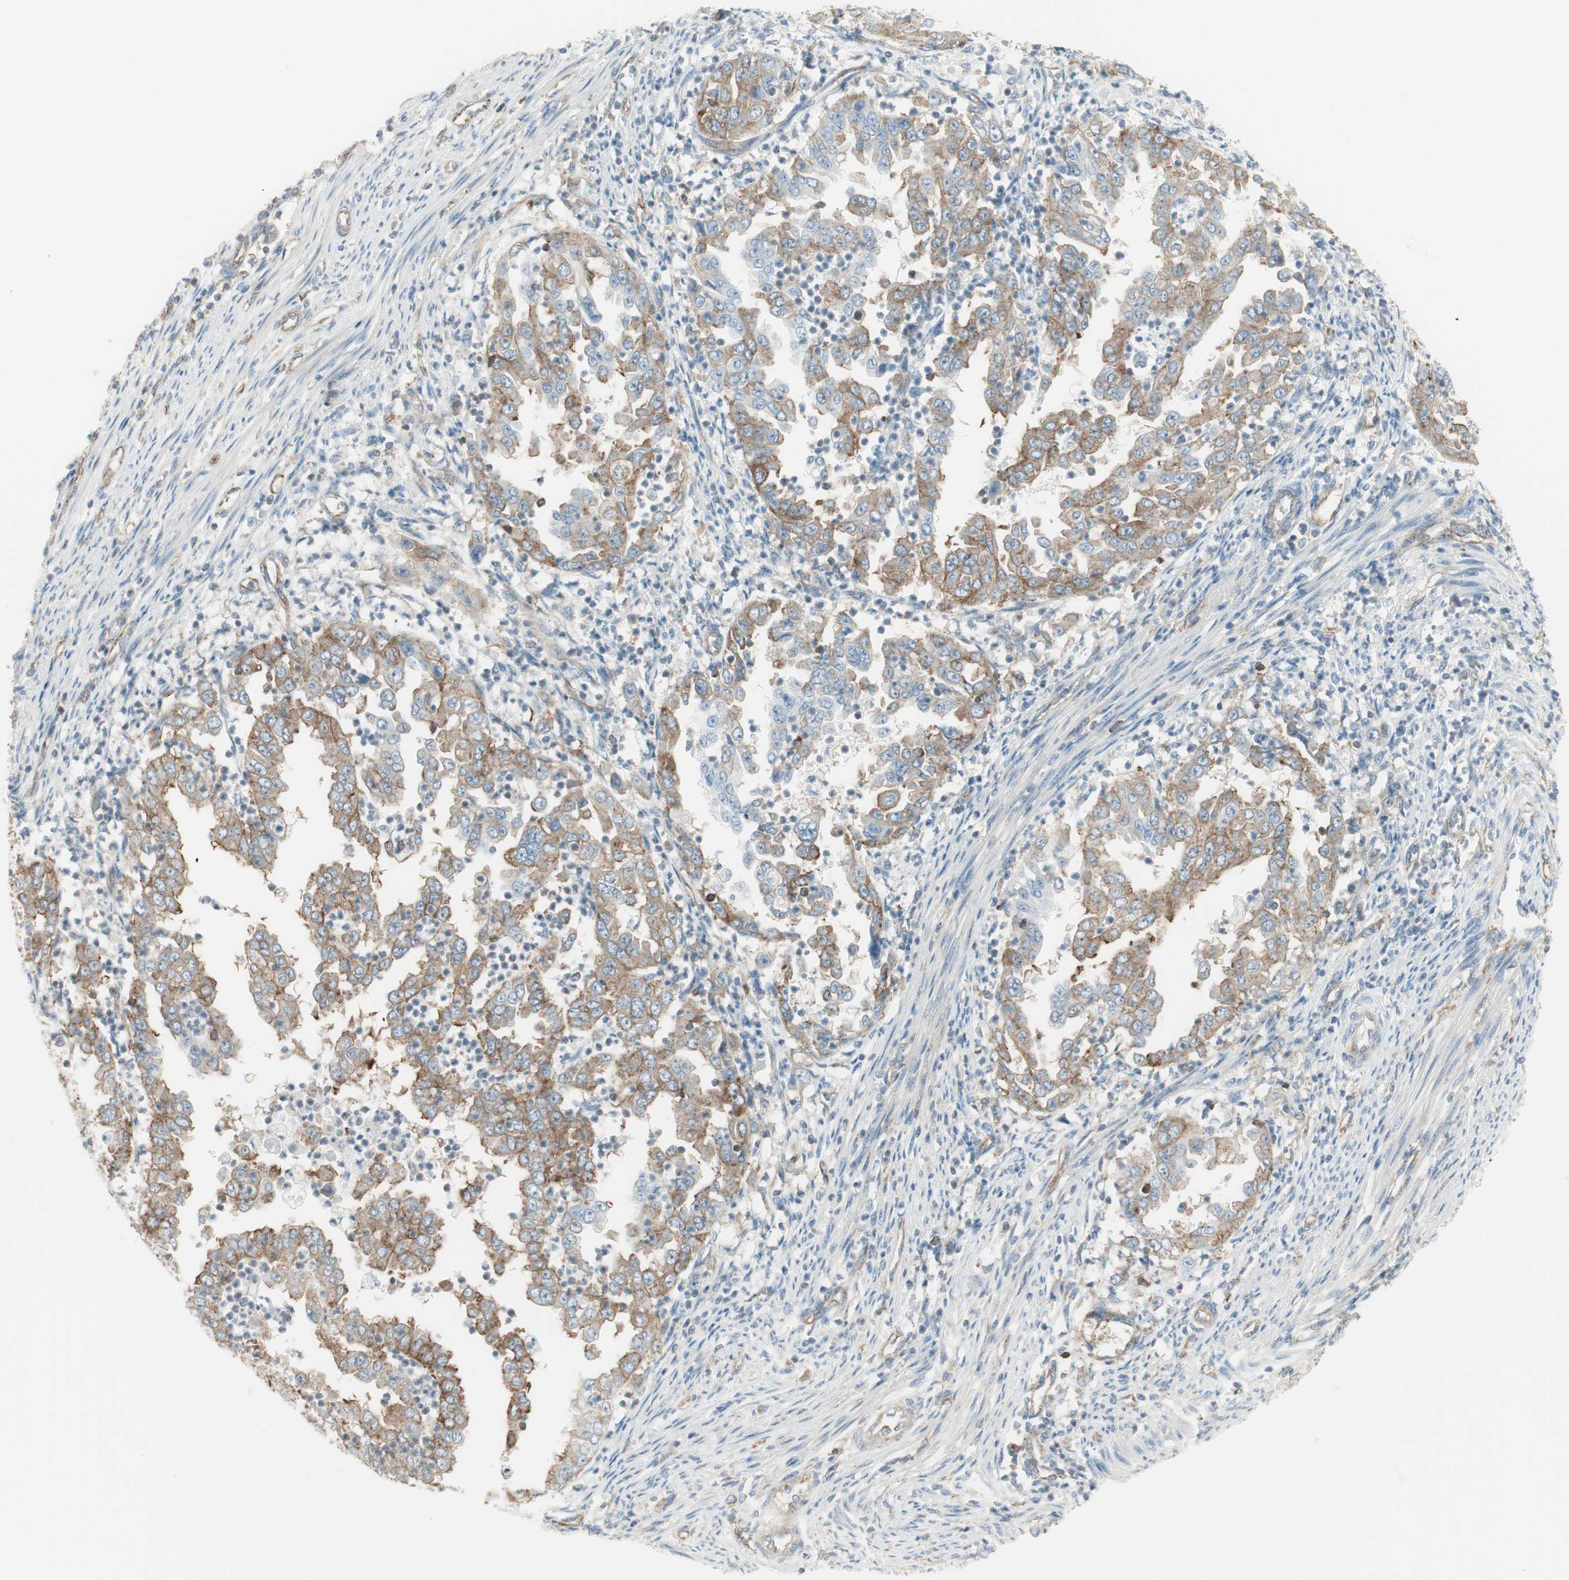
{"staining": {"intensity": "moderate", "quantity": ">75%", "location": "cytoplasmic/membranous"}, "tissue": "endometrial cancer", "cell_type": "Tumor cells", "image_type": "cancer", "snomed": [{"axis": "morphology", "description": "Adenocarcinoma, NOS"}, {"axis": "topography", "description": "Endometrium"}], "caption": "High-magnification brightfield microscopy of endometrial cancer (adenocarcinoma) stained with DAB (3,3'-diaminobenzidine) (brown) and counterstained with hematoxylin (blue). tumor cells exhibit moderate cytoplasmic/membranous staining is identified in approximately>75% of cells.", "gene": "AGFG1", "patient": {"sex": "female", "age": 85}}